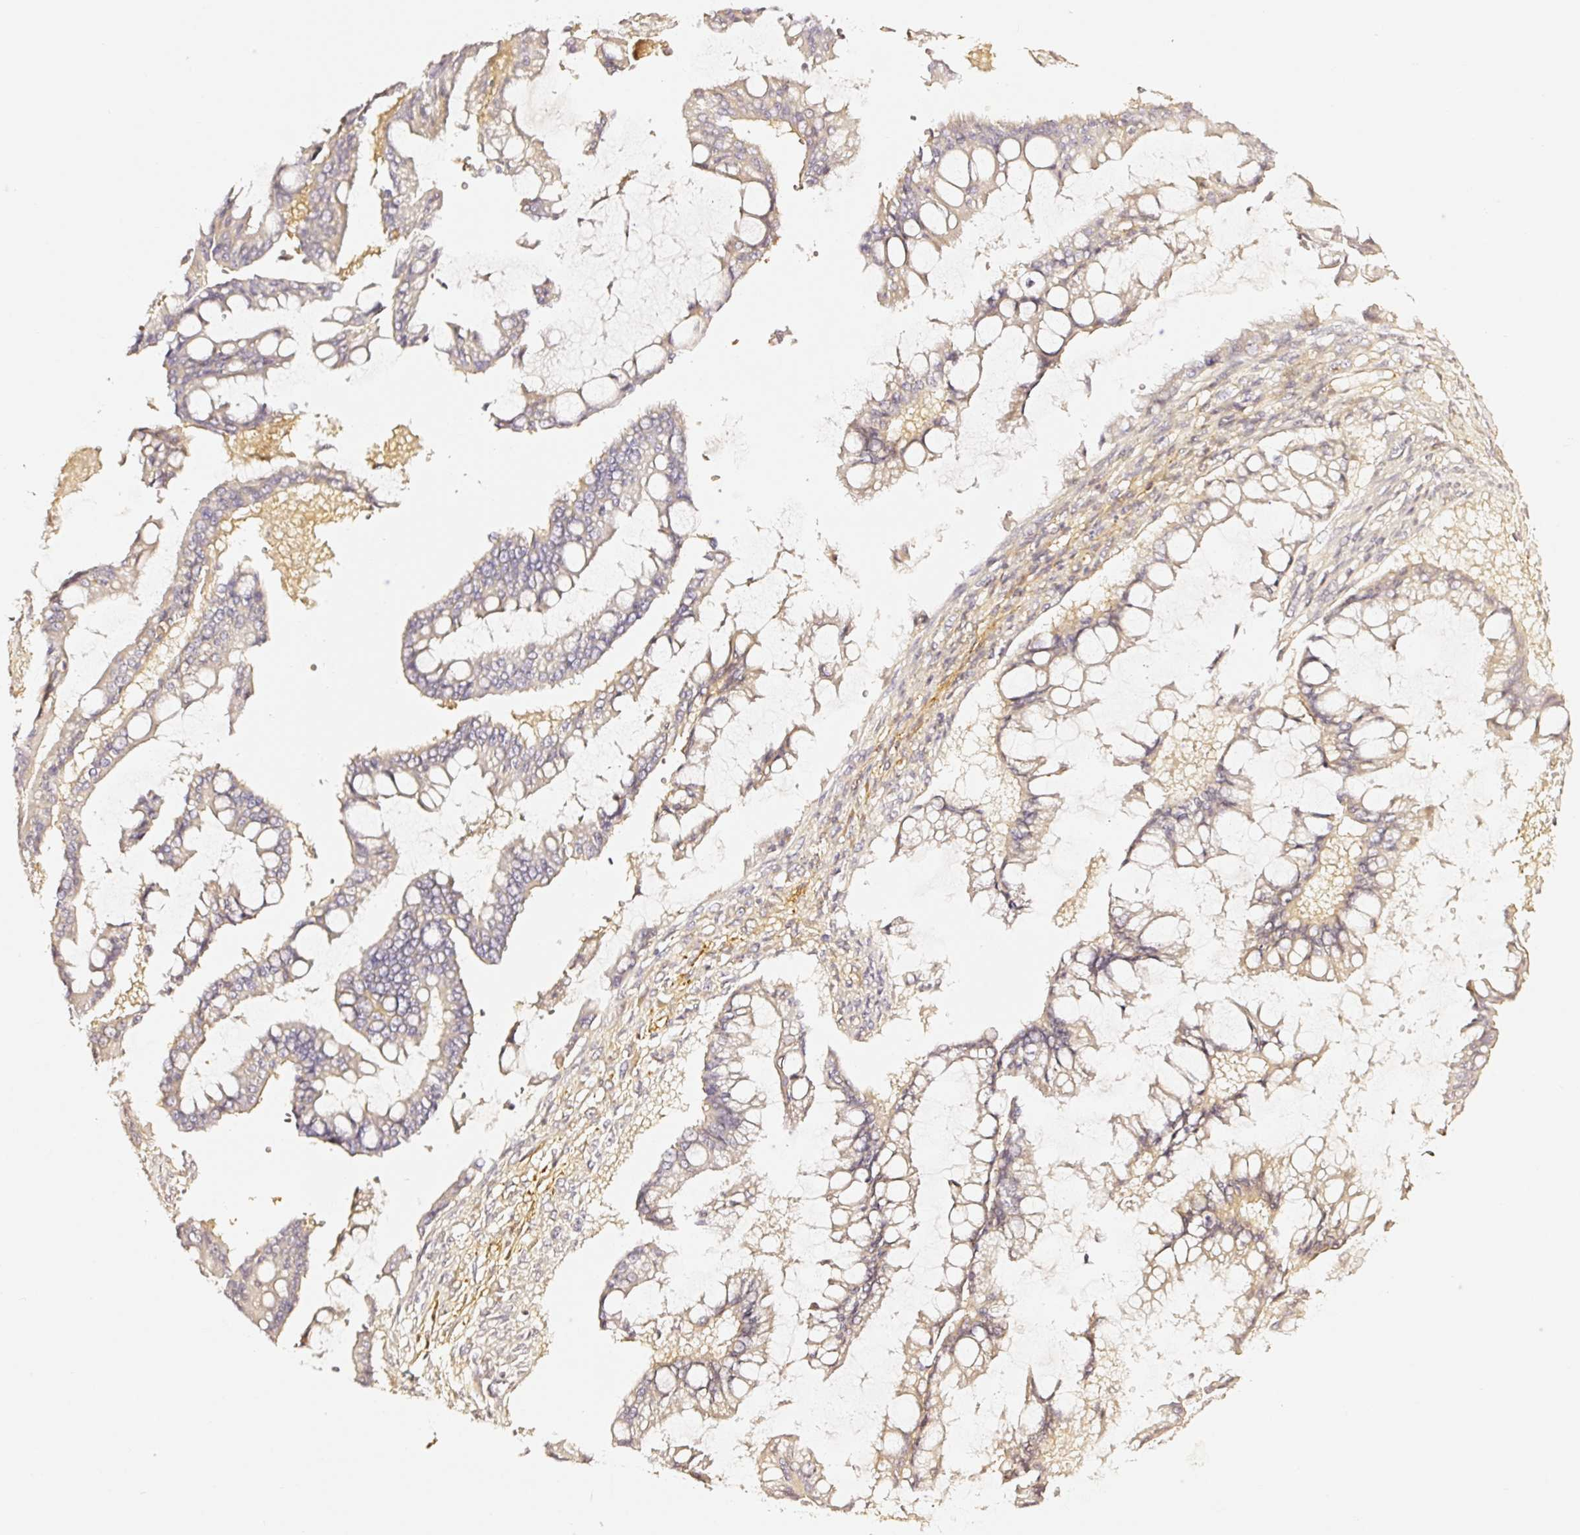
{"staining": {"intensity": "weak", "quantity": "25%-75%", "location": "cytoplasmic/membranous"}, "tissue": "ovarian cancer", "cell_type": "Tumor cells", "image_type": "cancer", "snomed": [{"axis": "morphology", "description": "Cystadenocarcinoma, mucinous, NOS"}, {"axis": "topography", "description": "Ovary"}], "caption": "Immunohistochemical staining of ovarian cancer displays low levels of weak cytoplasmic/membranous protein positivity in about 25%-75% of tumor cells.", "gene": "CD47", "patient": {"sex": "female", "age": 73}}